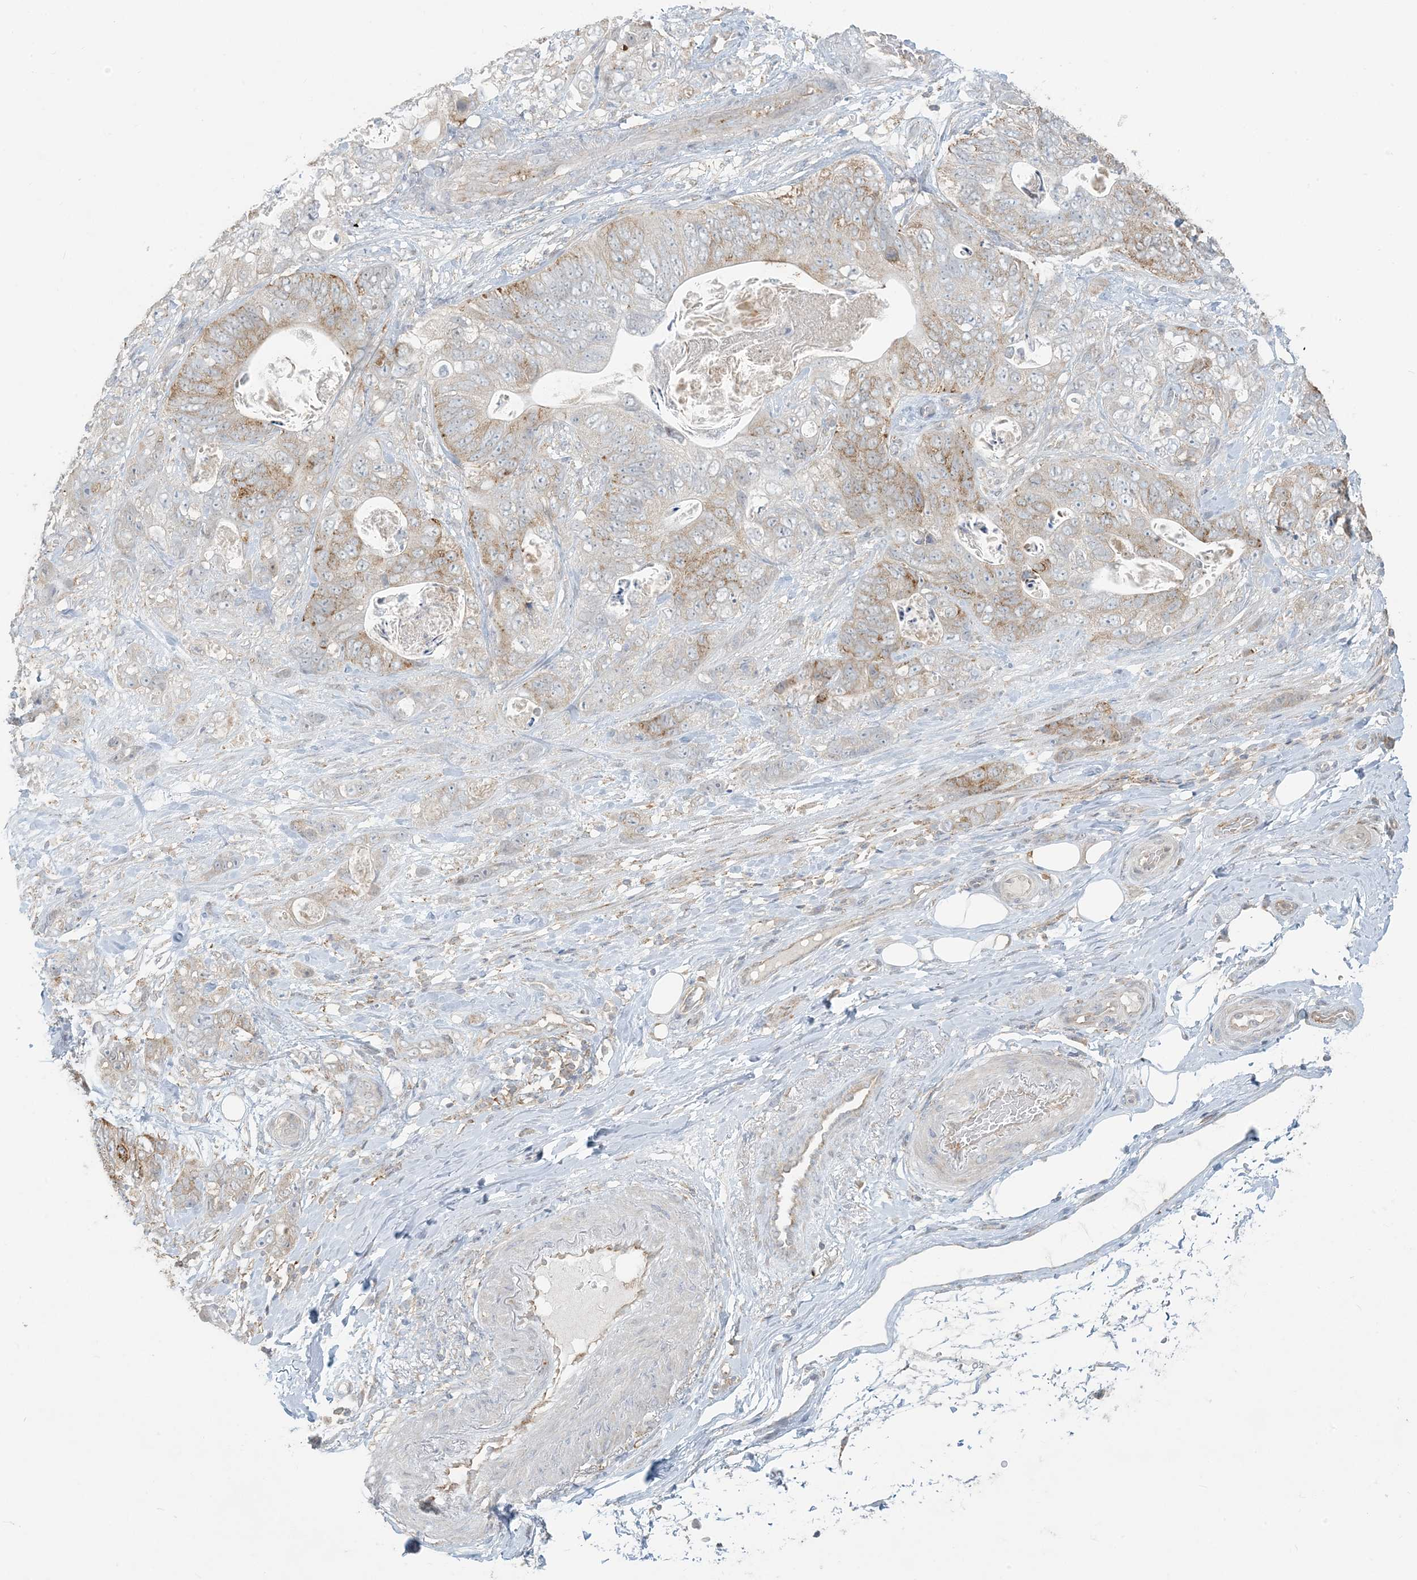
{"staining": {"intensity": "weak", "quantity": "25%-75%", "location": "cytoplasmic/membranous"}, "tissue": "stomach cancer", "cell_type": "Tumor cells", "image_type": "cancer", "snomed": [{"axis": "morphology", "description": "Normal tissue, NOS"}, {"axis": "morphology", "description": "Adenocarcinoma, NOS"}, {"axis": "topography", "description": "Stomach"}], "caption": "Brown immunohistochemical staining in adenocarcinoma (stomach) displays weak cytoplasmic/membranous positivity in about 25%-75% of tumor cells.", "gene": "HACL1", "patient": {"sex": "female", "age": 89}}